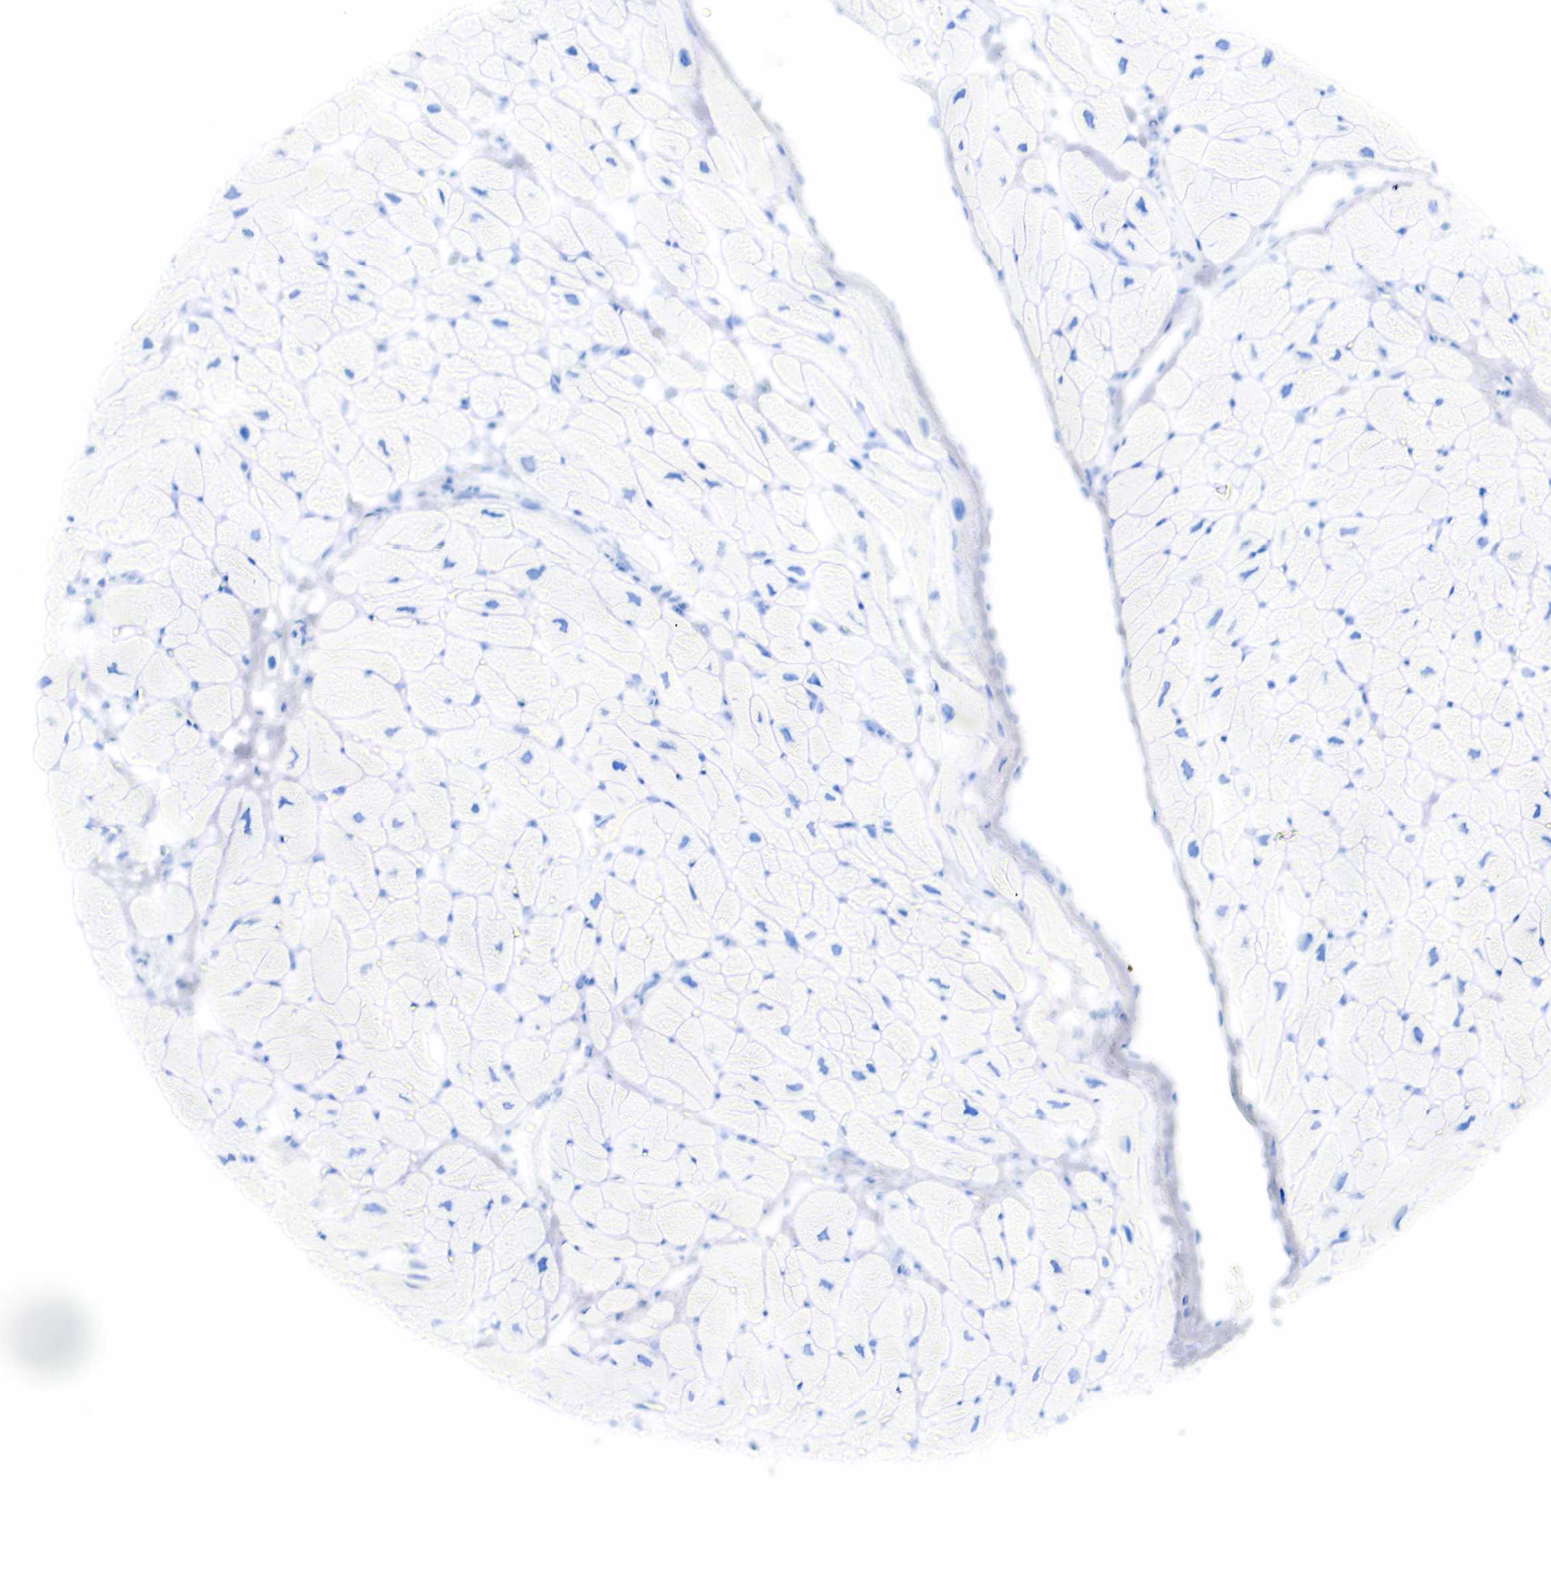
{"staining": {"intensity": "negative", "quantity": "none", "location": "none"}, "tissue": "heart muscle", "cell_type": "Cardiomyocytes", "image_type": "normal", "snomed": [{"axis": "morphology", "description": "Normal tissue, NOS"}, {"axis": "topography", "description": "Heart"}], "caption": "The histopathology image demonstrates no staining of cardiomyocytes in normal heart muscle. (DAB immunohistochemistry (IHC) with hematoxylin counter stain).", "gene": "KRT19", "patient": {"sex": "female", "age": 54}}